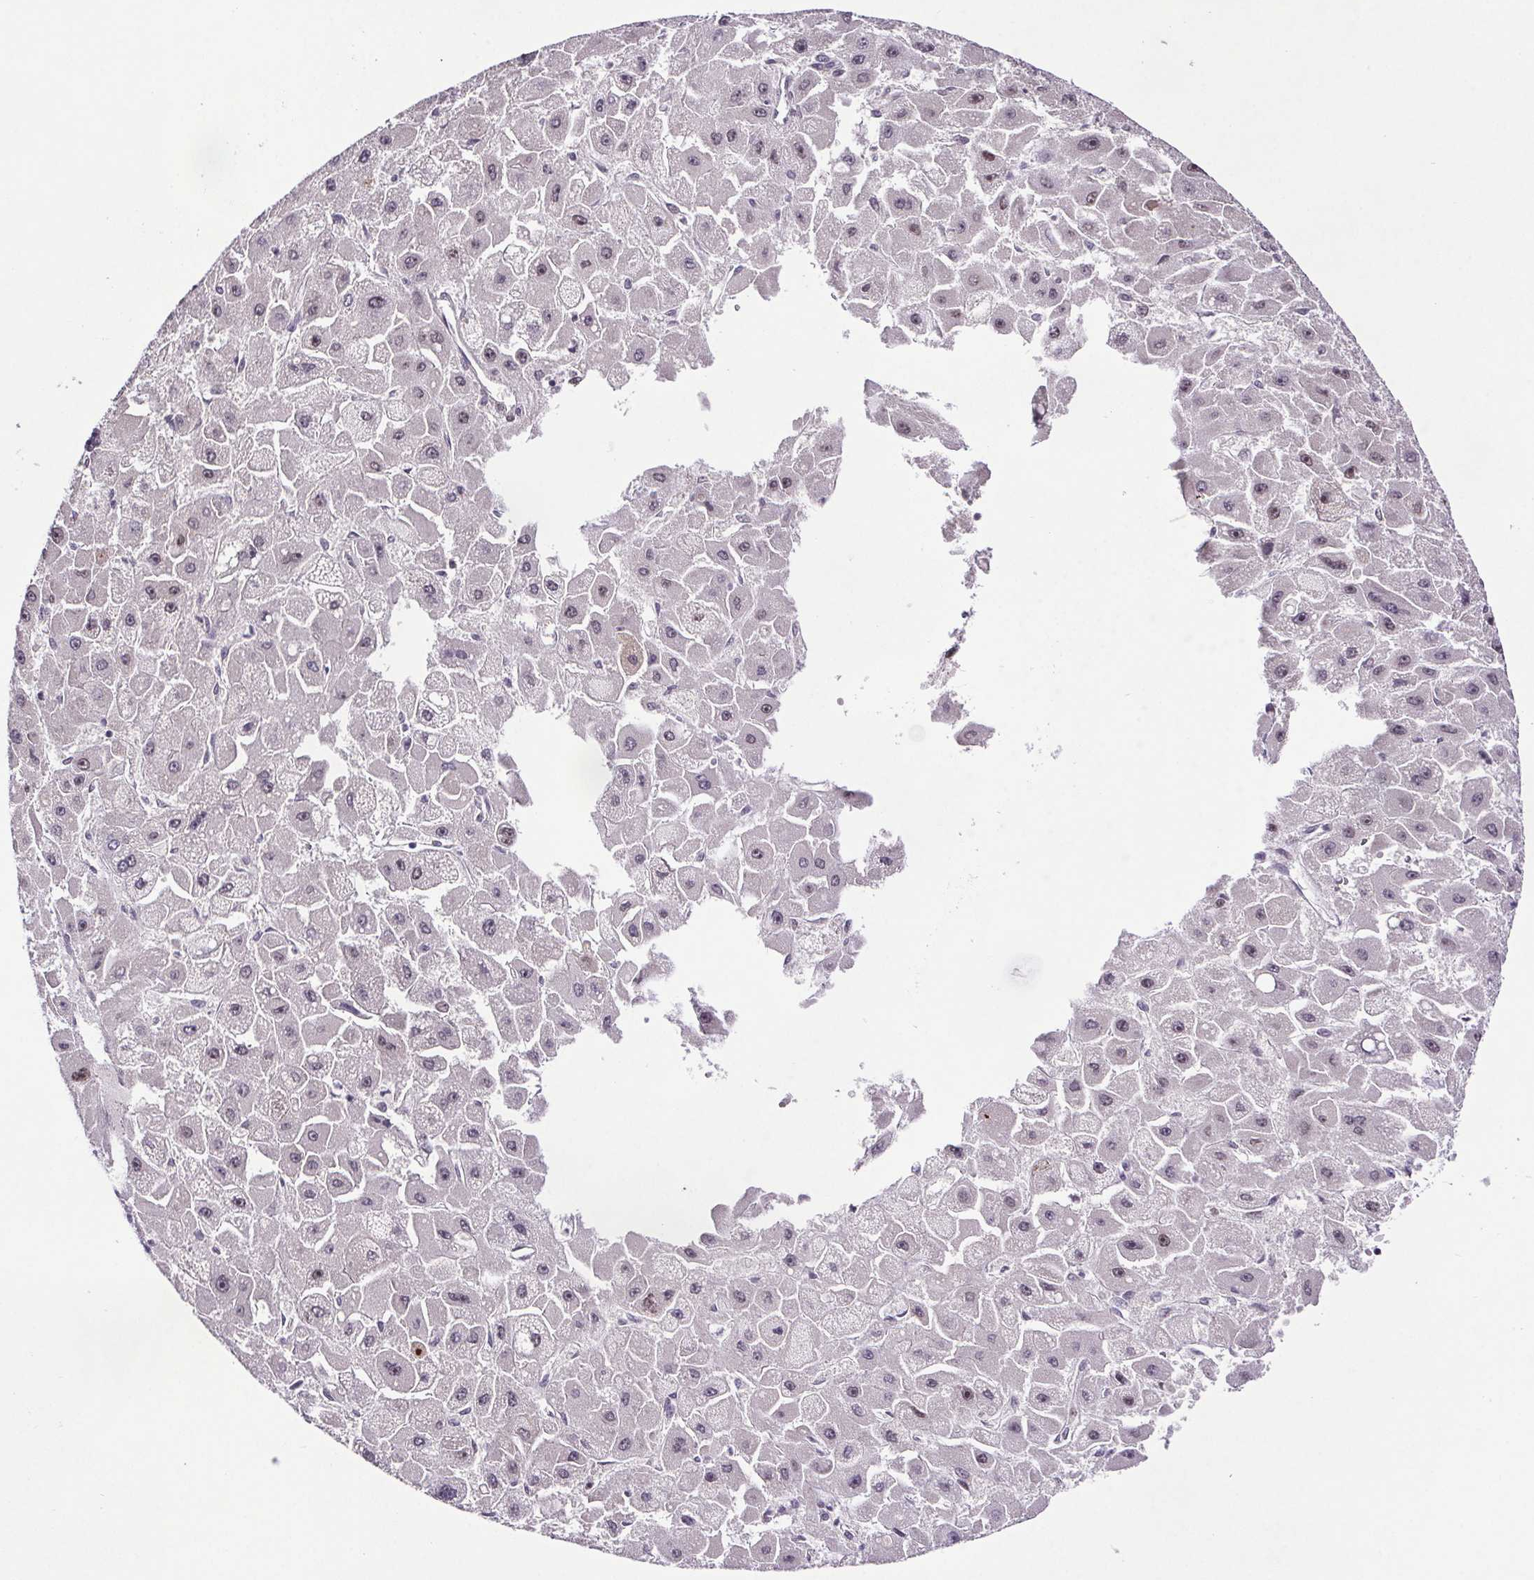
{"staining": {"intensity": "moderate", "quantity": "<25%", "location": "nuclear"}, "tissue": "liver cancer", "cell_type": "Tumor cells", "image_type": "cancer", "snomed": [{"axis": "morphology", "description": "Carcinoma, Hepatocellular, NOS"}, {"axis": "topography", "description": "Liver"}], "caption": "Immunohistochemistry (DAB (3,3'-diaminobenzidine)) staining of human liver hepatocellular carcinoma displays moderate nuclear protein expression in approximately <25% of tumor cells.", "gene": "ATMIN", "patient": {"sex": "female", "age": 25}}